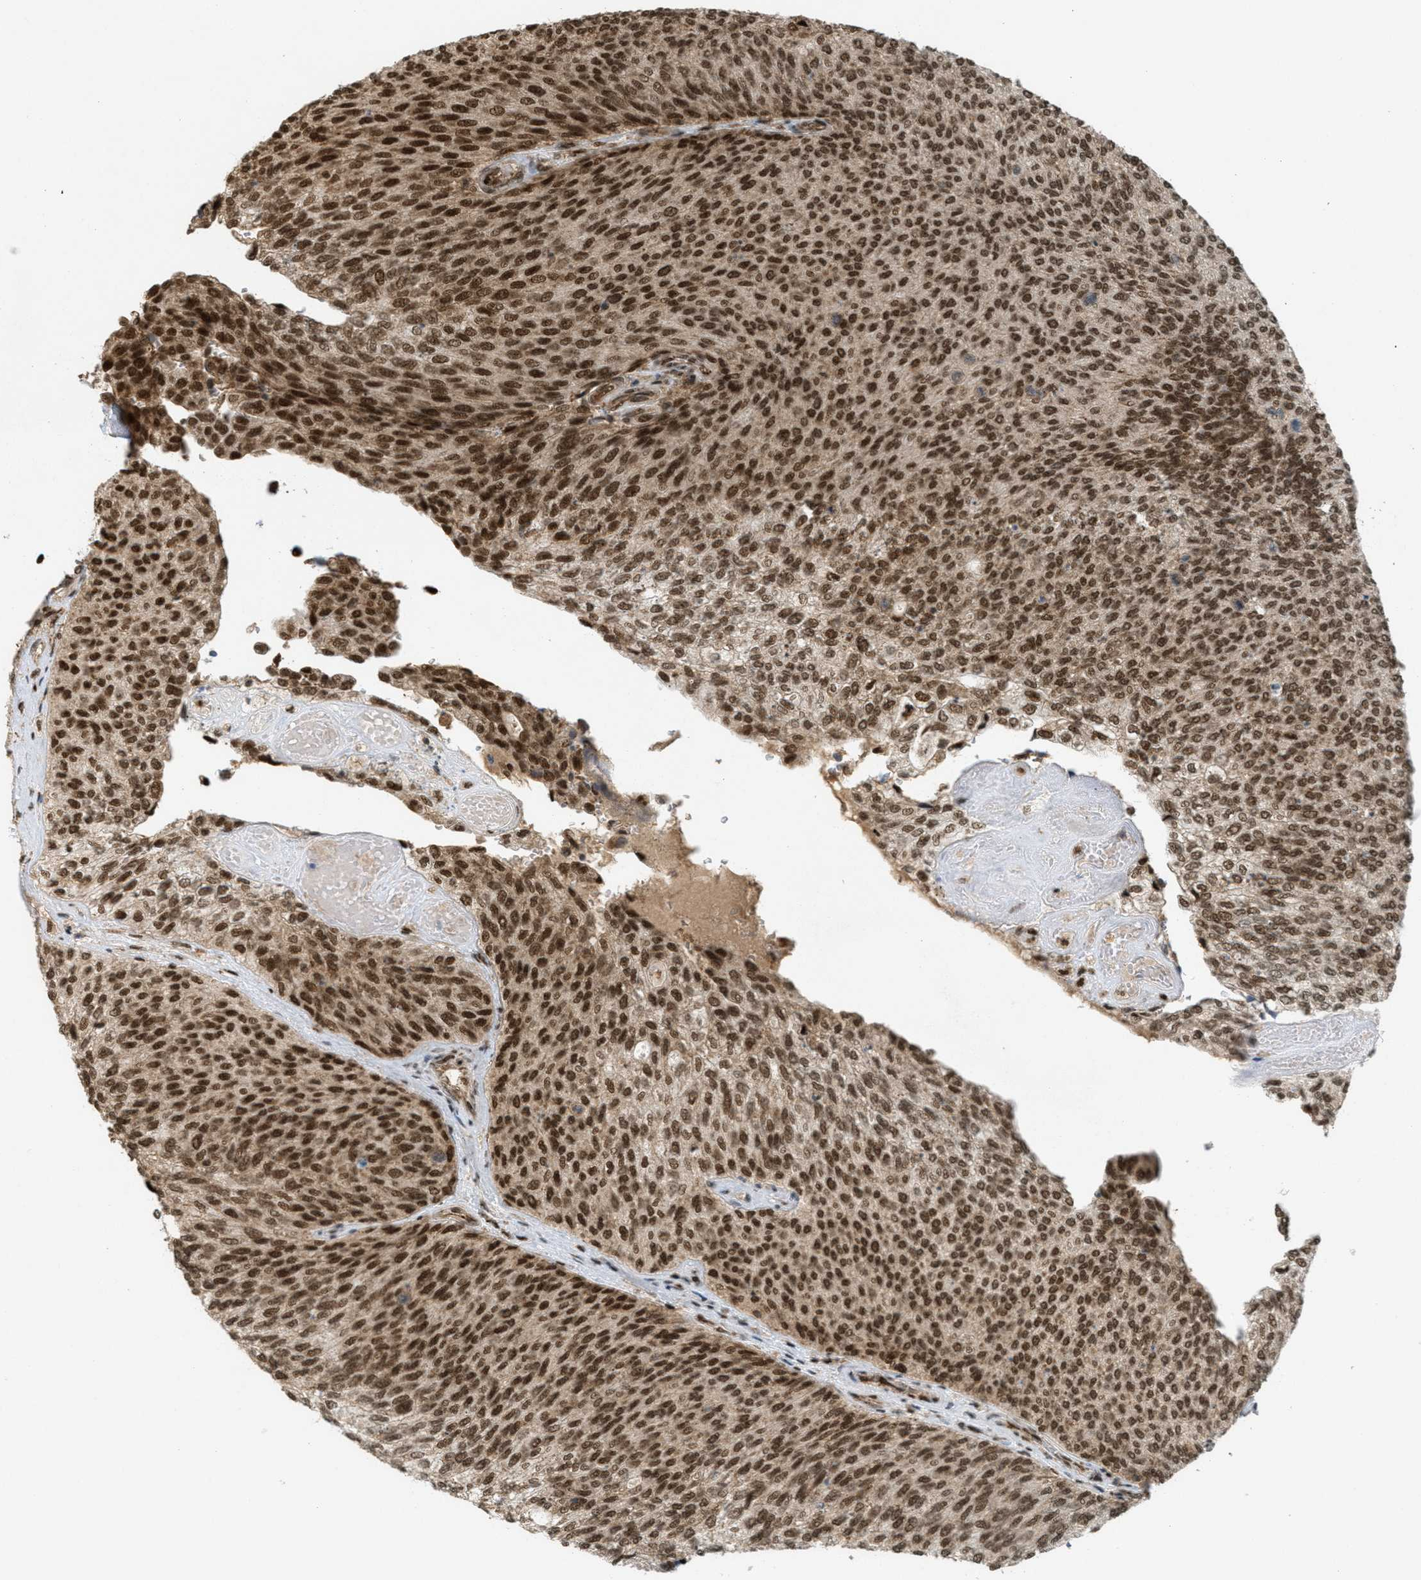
{"staining": {"intensity": "strong", "quantity": ">75%", "location": "cytoplasmic/membranous,nuclear"}, "tissue": "urothelial cancer", "cell_type": "Tumor cells", "image_type": "cancer", "snomed": [{"axis": "morphology", "description": "Urothelial carcinoma, Low grade"}, {"axis": "topography", "description": "Urinary bladder"}], "caption": "An IHC photomicrograph of neoplastic tissue is shown. Protein staining in brown labels strong cytoplasmic/membranous and nuclear positivity in low-grade urothelial carcinoma within tumor cells.", "gene": "TLK1", "patient": {"sex": "female", "age": 79}}